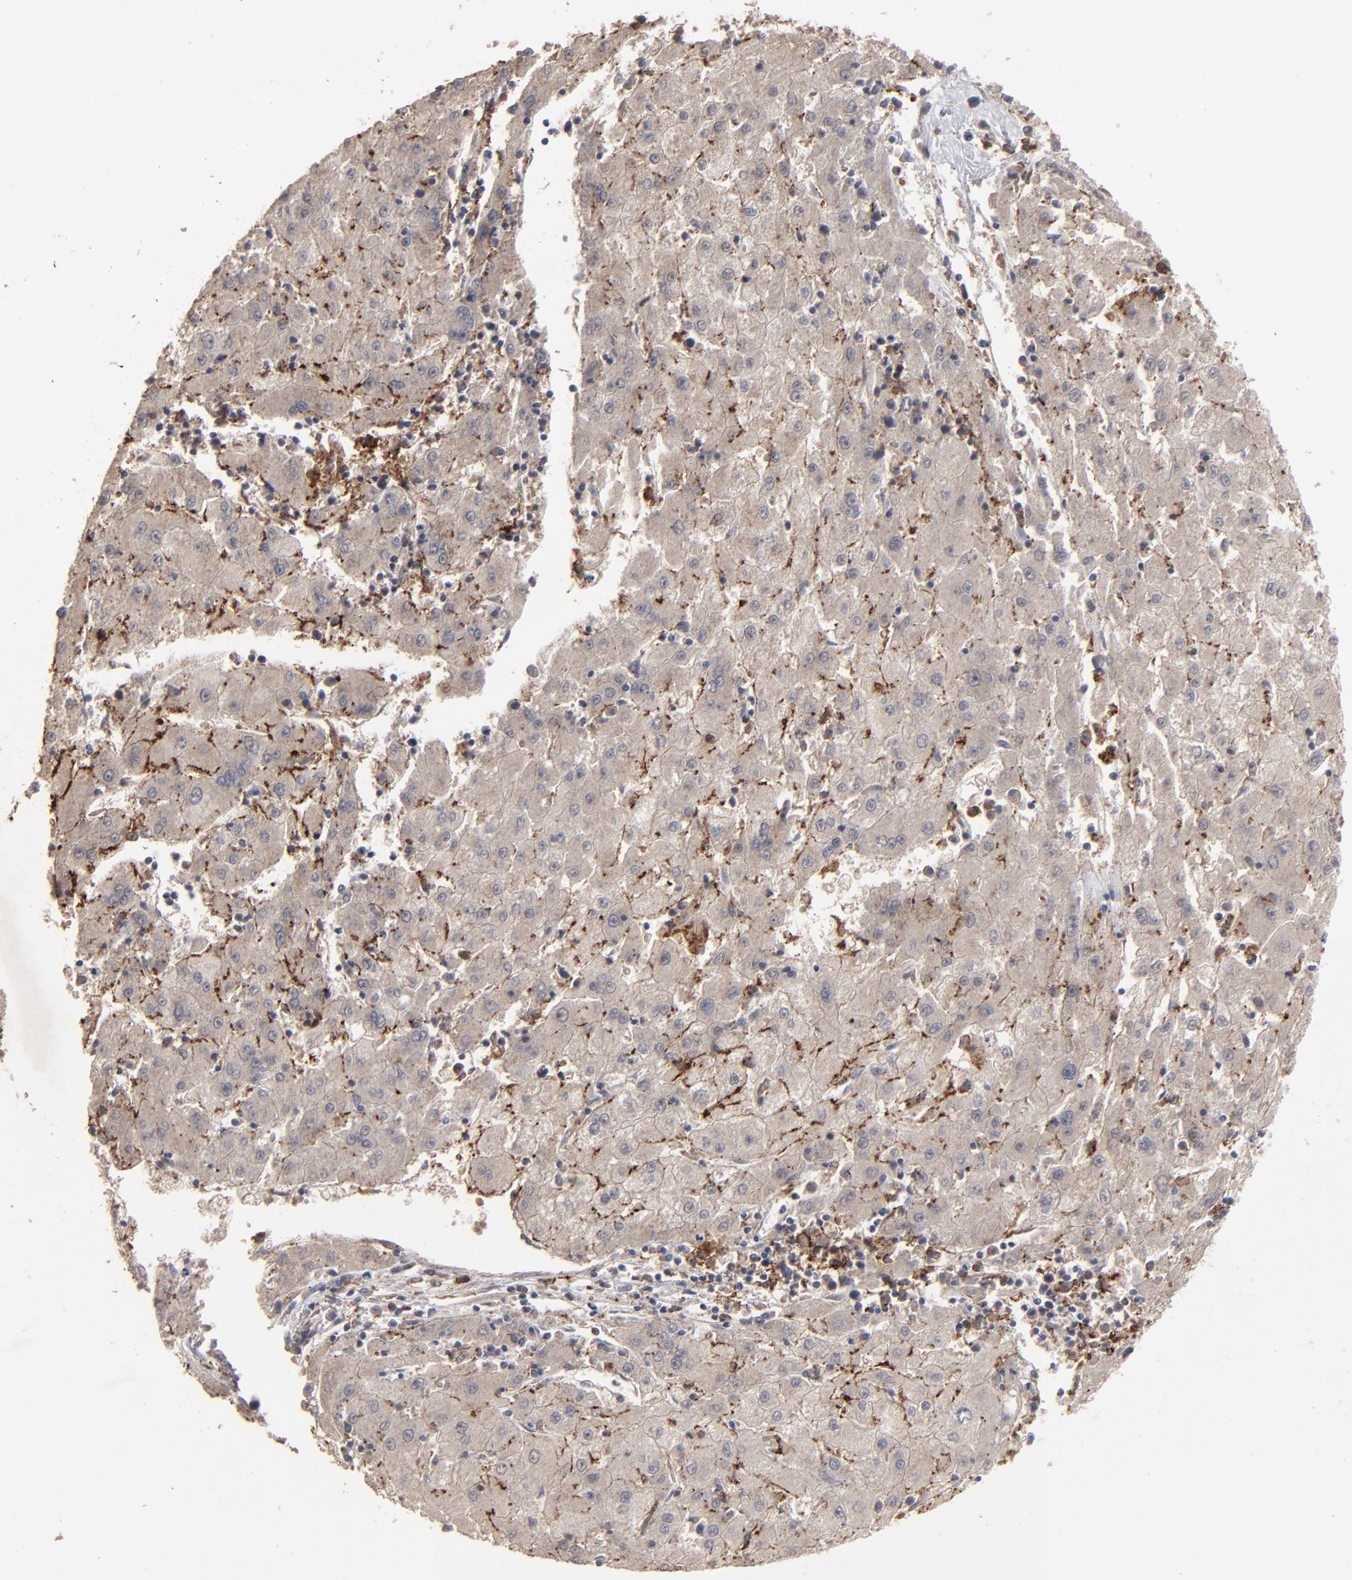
{"staining": {"intensity": "moderate", "quantity": ">75%", "location": "cytoplasmic/membranous"}, "tissue": "liver cancer", "cell_type": "Tumor cells", "image_type": "cancer", "snomed": [{"axis": "morphology", "description": "Carcinoma, Hepatocellular, NOS"}, {"axis": "topography", "description": "Liver"}], "caption": "Liver hepatocellular carcinoma tissue displays moderate cytoplasmic/membranous positivity in approximately >75% of tumor cells", "gene": "SLC22A17", "patient": {"sex": "male", "age": 72}}